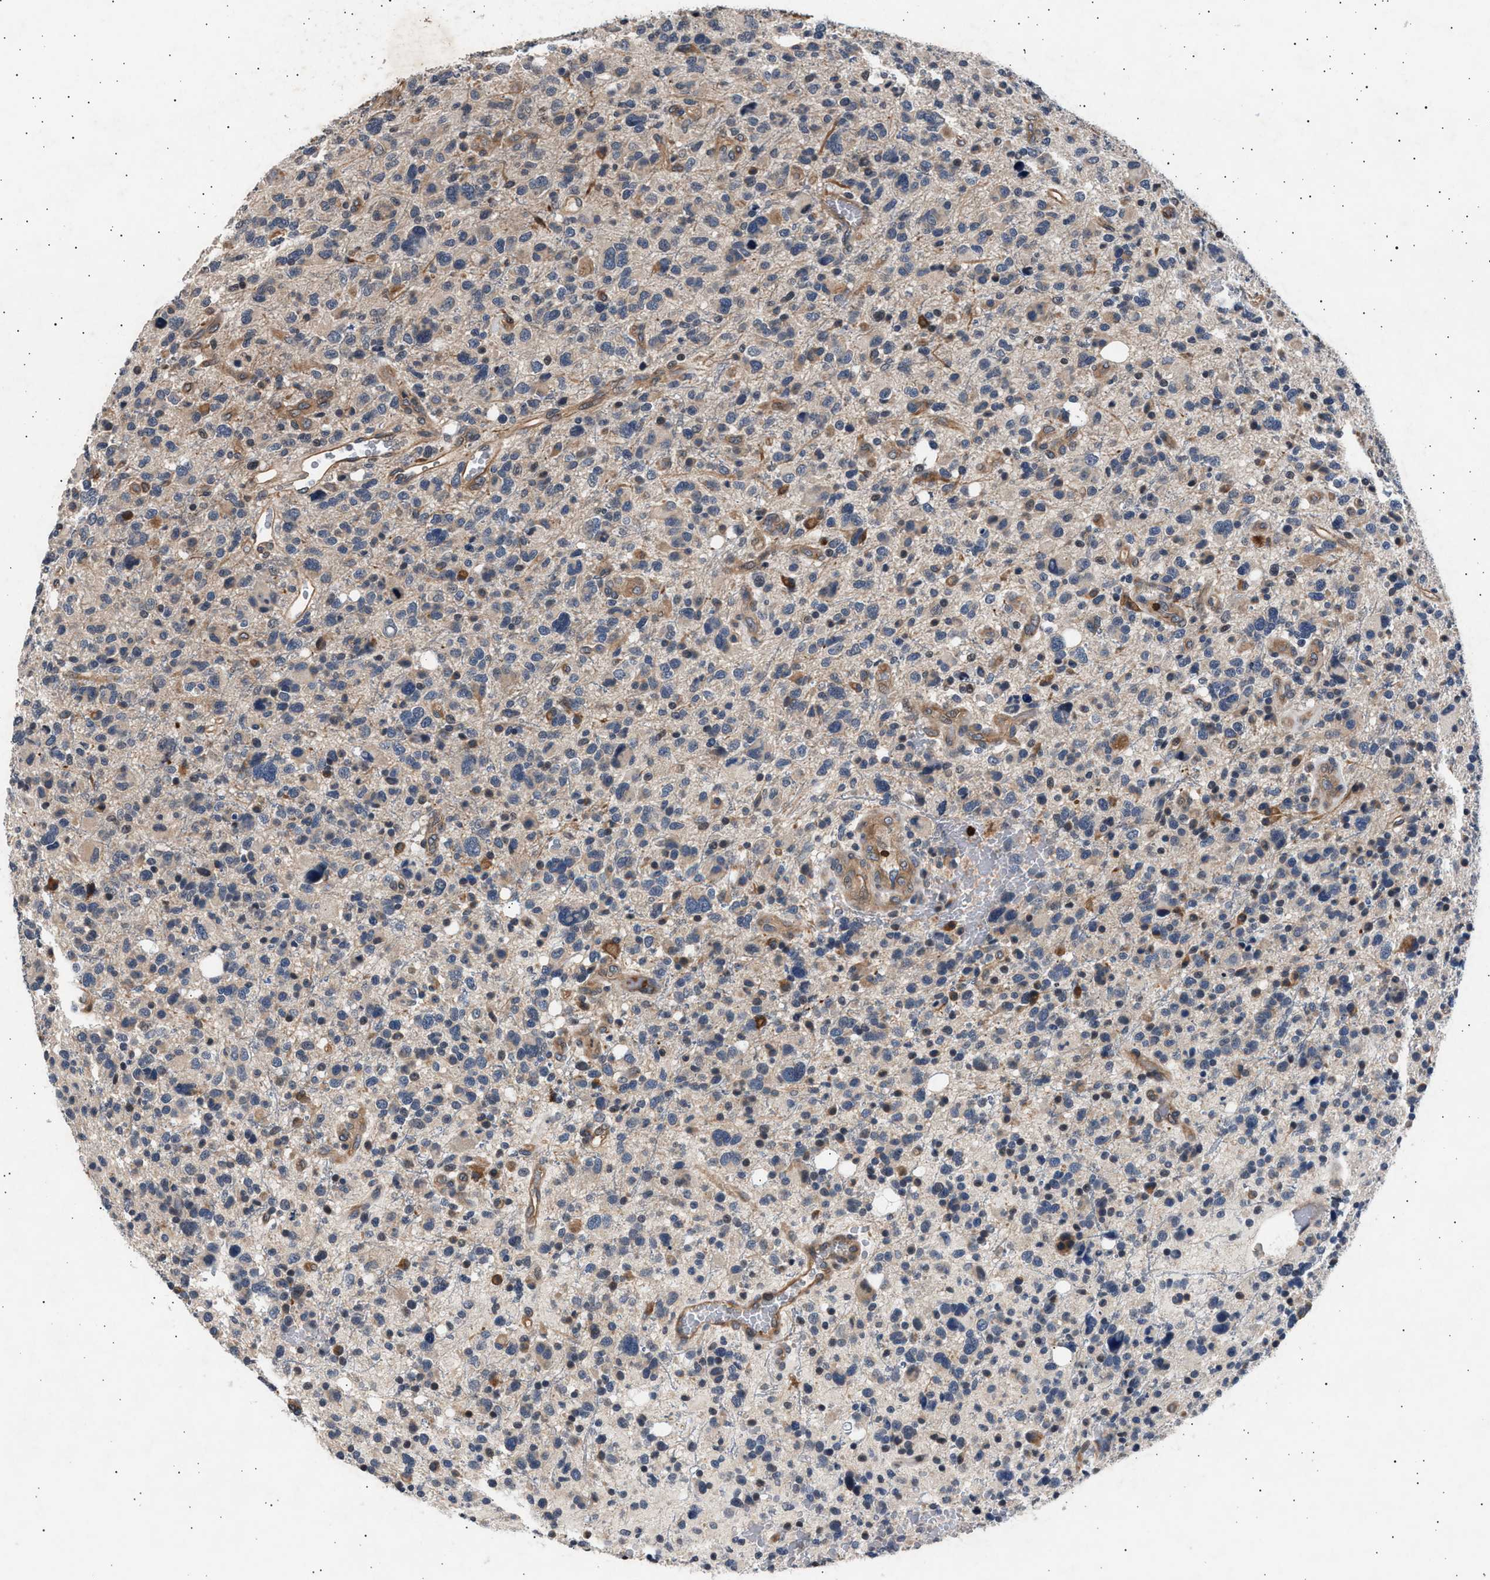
{"staining": {"intensity": "negative", "quantity": "none", "location": "none"}, "tissue": "glioma", "cell_type": "Tumor cells", "image_type": "cancer", "snomed": [{"axis": "morphology", "description": "Glioma, malignant, High grade"}, {"axis": "topography", "description": "Brain"}], "caption": "A histopathology image of human glioma is negative for staining in tumor cells. (DAB immunohistochemistry (IHC), high magnification).", "gene": "GRAP2", "patient": {"sex": "male", "age": 48}}